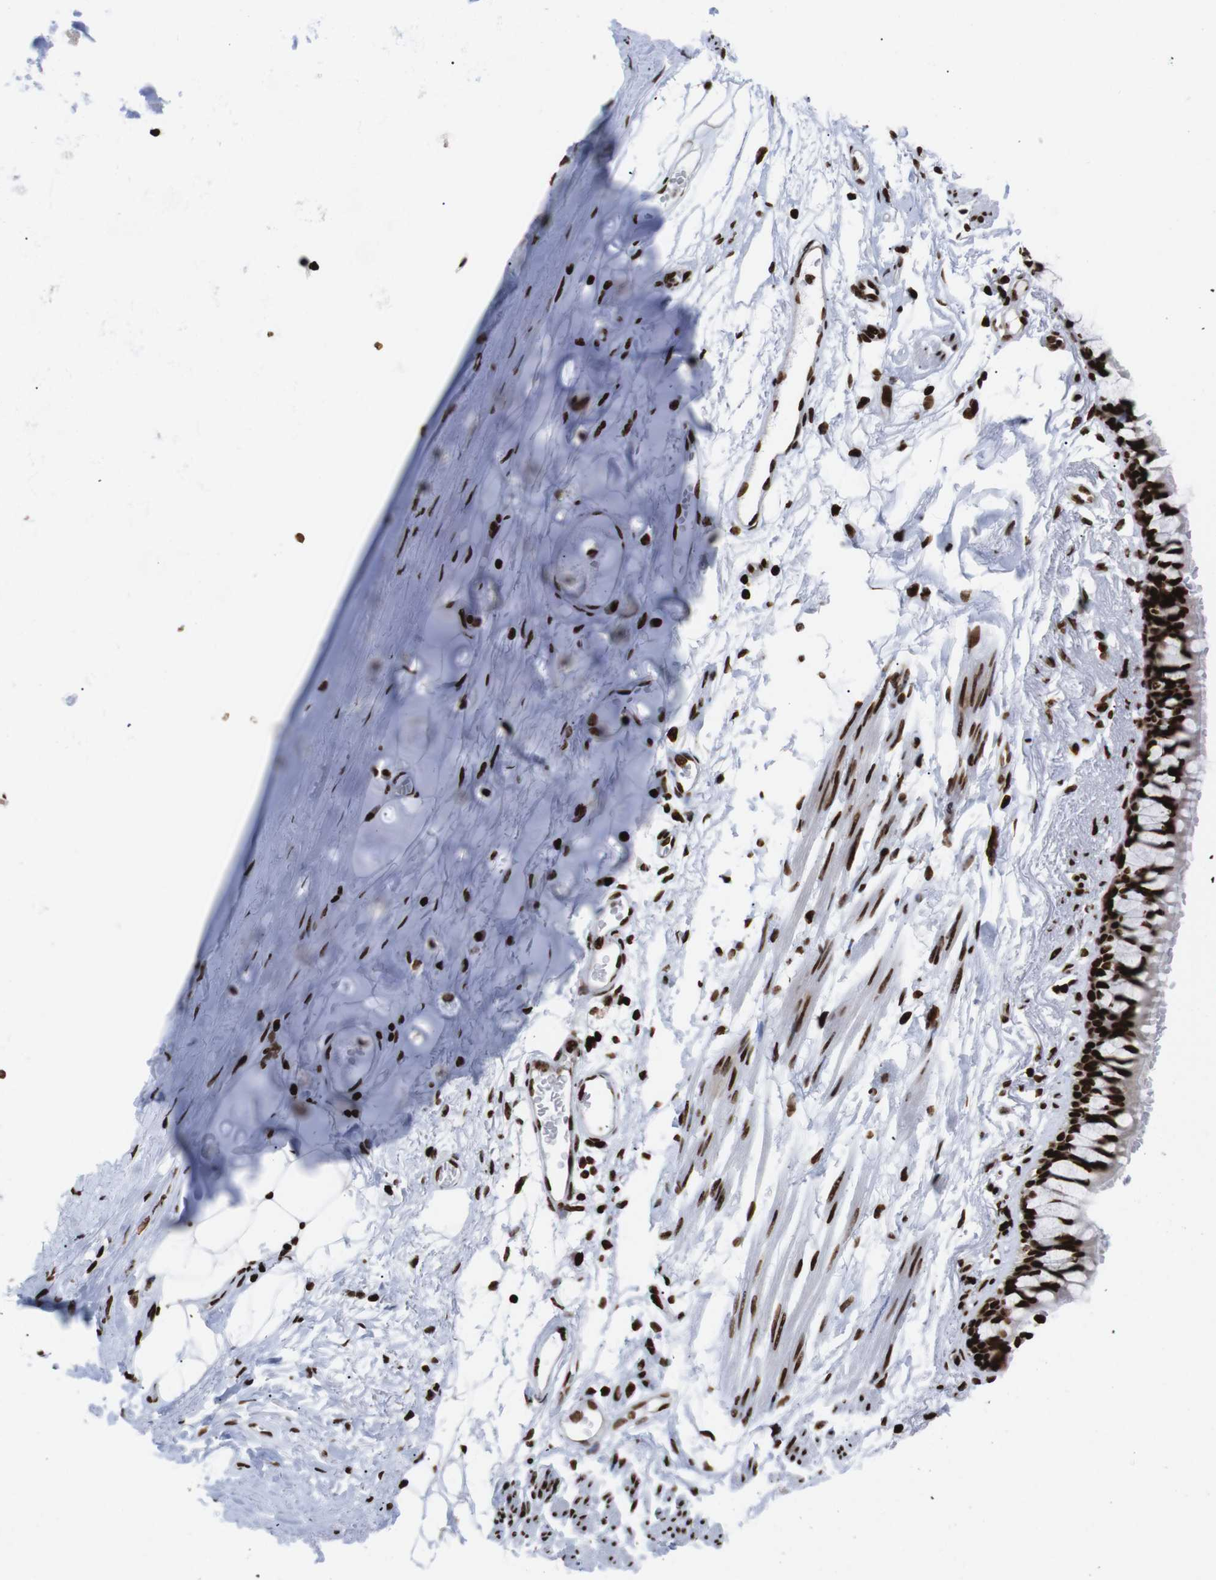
{"staining": {"intensity": "strong", "quantity": ">75%", "location": "nuclear"}, "tissue": "adipose tissue", "cell_type": "Adipocytes", "image_type": "normal", "snomed": [{"axis": "morphology", "description": "Normal tissue, NOS"}, {"axis": "topography", "description": "Cartilage tissue"}, {"axis": "topography", "description": "Bronchus"}], "caption": "Immunohistochemistry (IHC) histopathology image of unremarkable adipose tissue: human adipose tissue stained using immunohistochemistry shows high levels of strong protein expression localized specifically in the nuclear of adipocytes, appearing as a nuclear brown color.", "gene": "H1", "patient": {"sex": "female", "age": 73}}